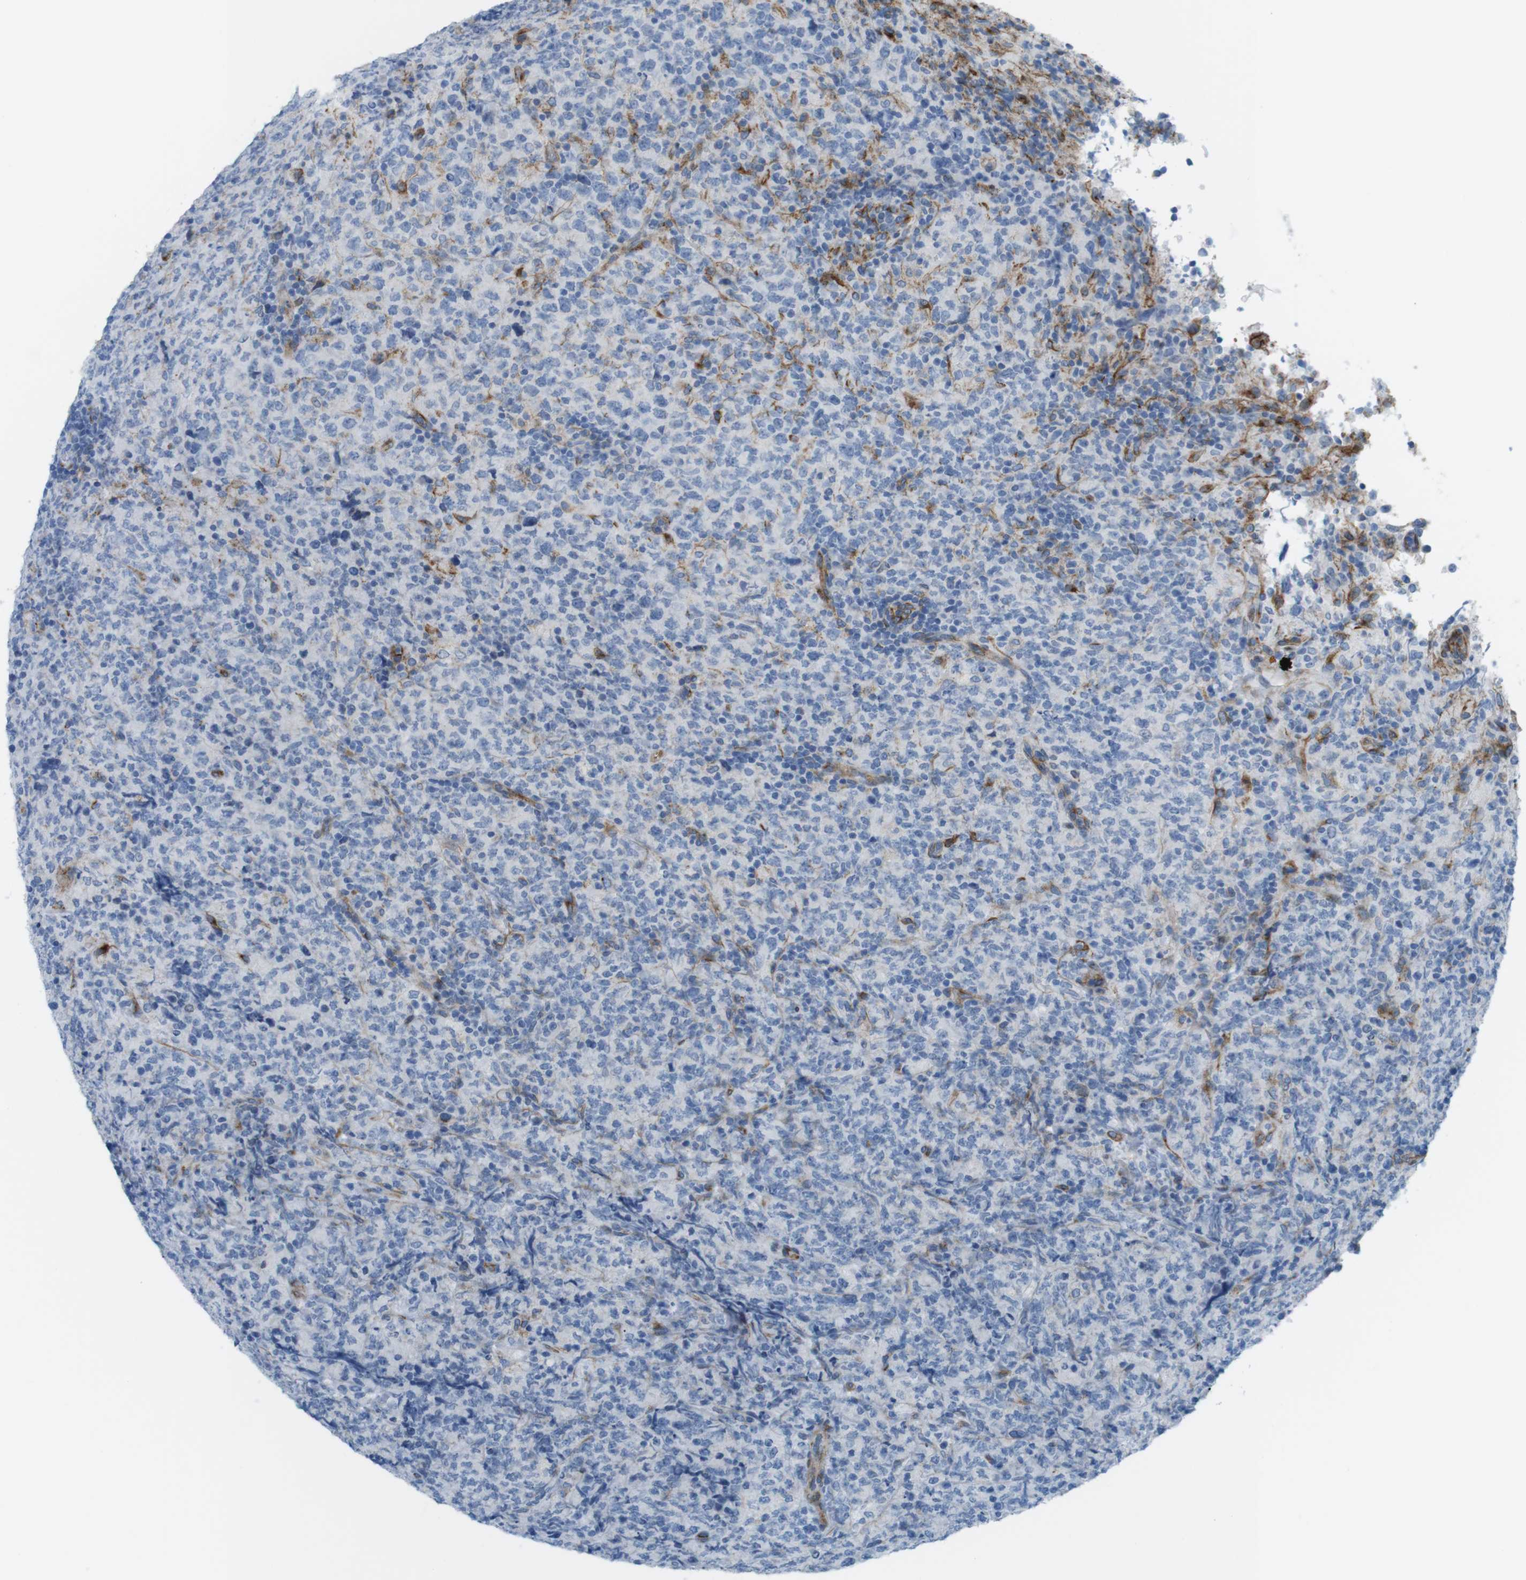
{"staining": {"intensity": "negative", "quantity": "none", "location": "none"}, "tissue": "lymphoma", "cell_type": "Tumor cells", "image_type": "cancer", "snomed": [{"axis": "morphology", "description": "Malignant lymphoma, non-Hodgkin's type, High grade"}, {"axis": "topography", "description": "Tonsil"}], "caption": "High magnification brightfield microscopy of malignant lymphoma, non-Hodgkin's type (high-grade) stained with DAB (3,3'-diaminobenzidine) (brown) and counterstained with hematoxylin (blue): tumor cells show no significant staining.", "gene": "MYH9", "patient": {"sex": "female", "age": 36}}